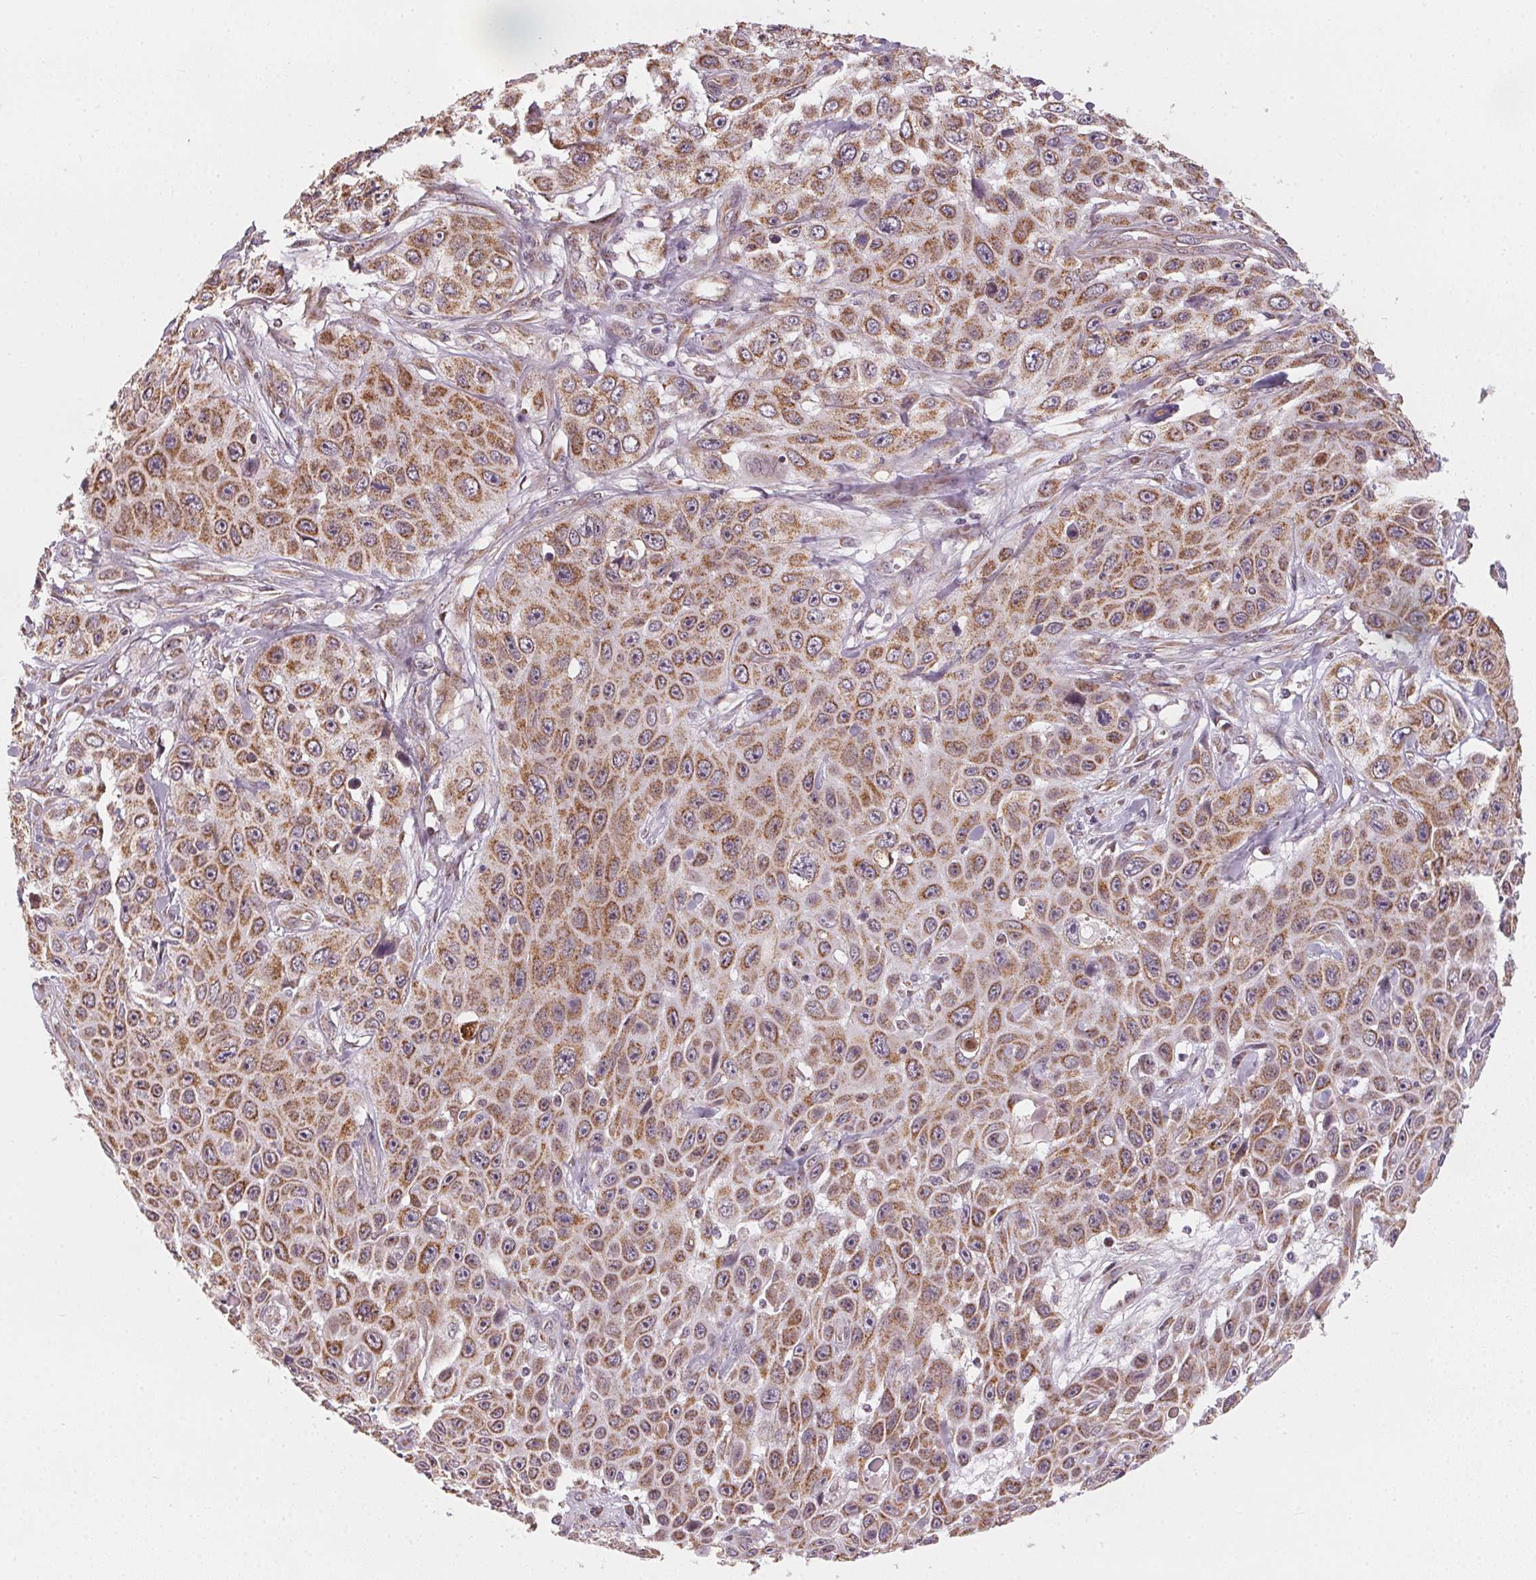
{"staining": {"intensity": "moderate", "quantity": ">75%", "location": "cytoplasmic/membranous"}, "tissue": "skin cancer", "cell_type": "Tumor cells", "image_type": "cancer", "snomed": [{"axis": "morphology", "description": "Squamous cell carcinoma, NOS"}, {"axis": "topography", "description": "Skin"}], "caption": "Human skin cancer (squamous cell carcinoma) stained with a brown dye displays moderate cytoplasmic/membranous positive positivity in about >75% of tumor cells.", "gene": "MATCAP1", "patient": {"sex": "male", "age": 82}}